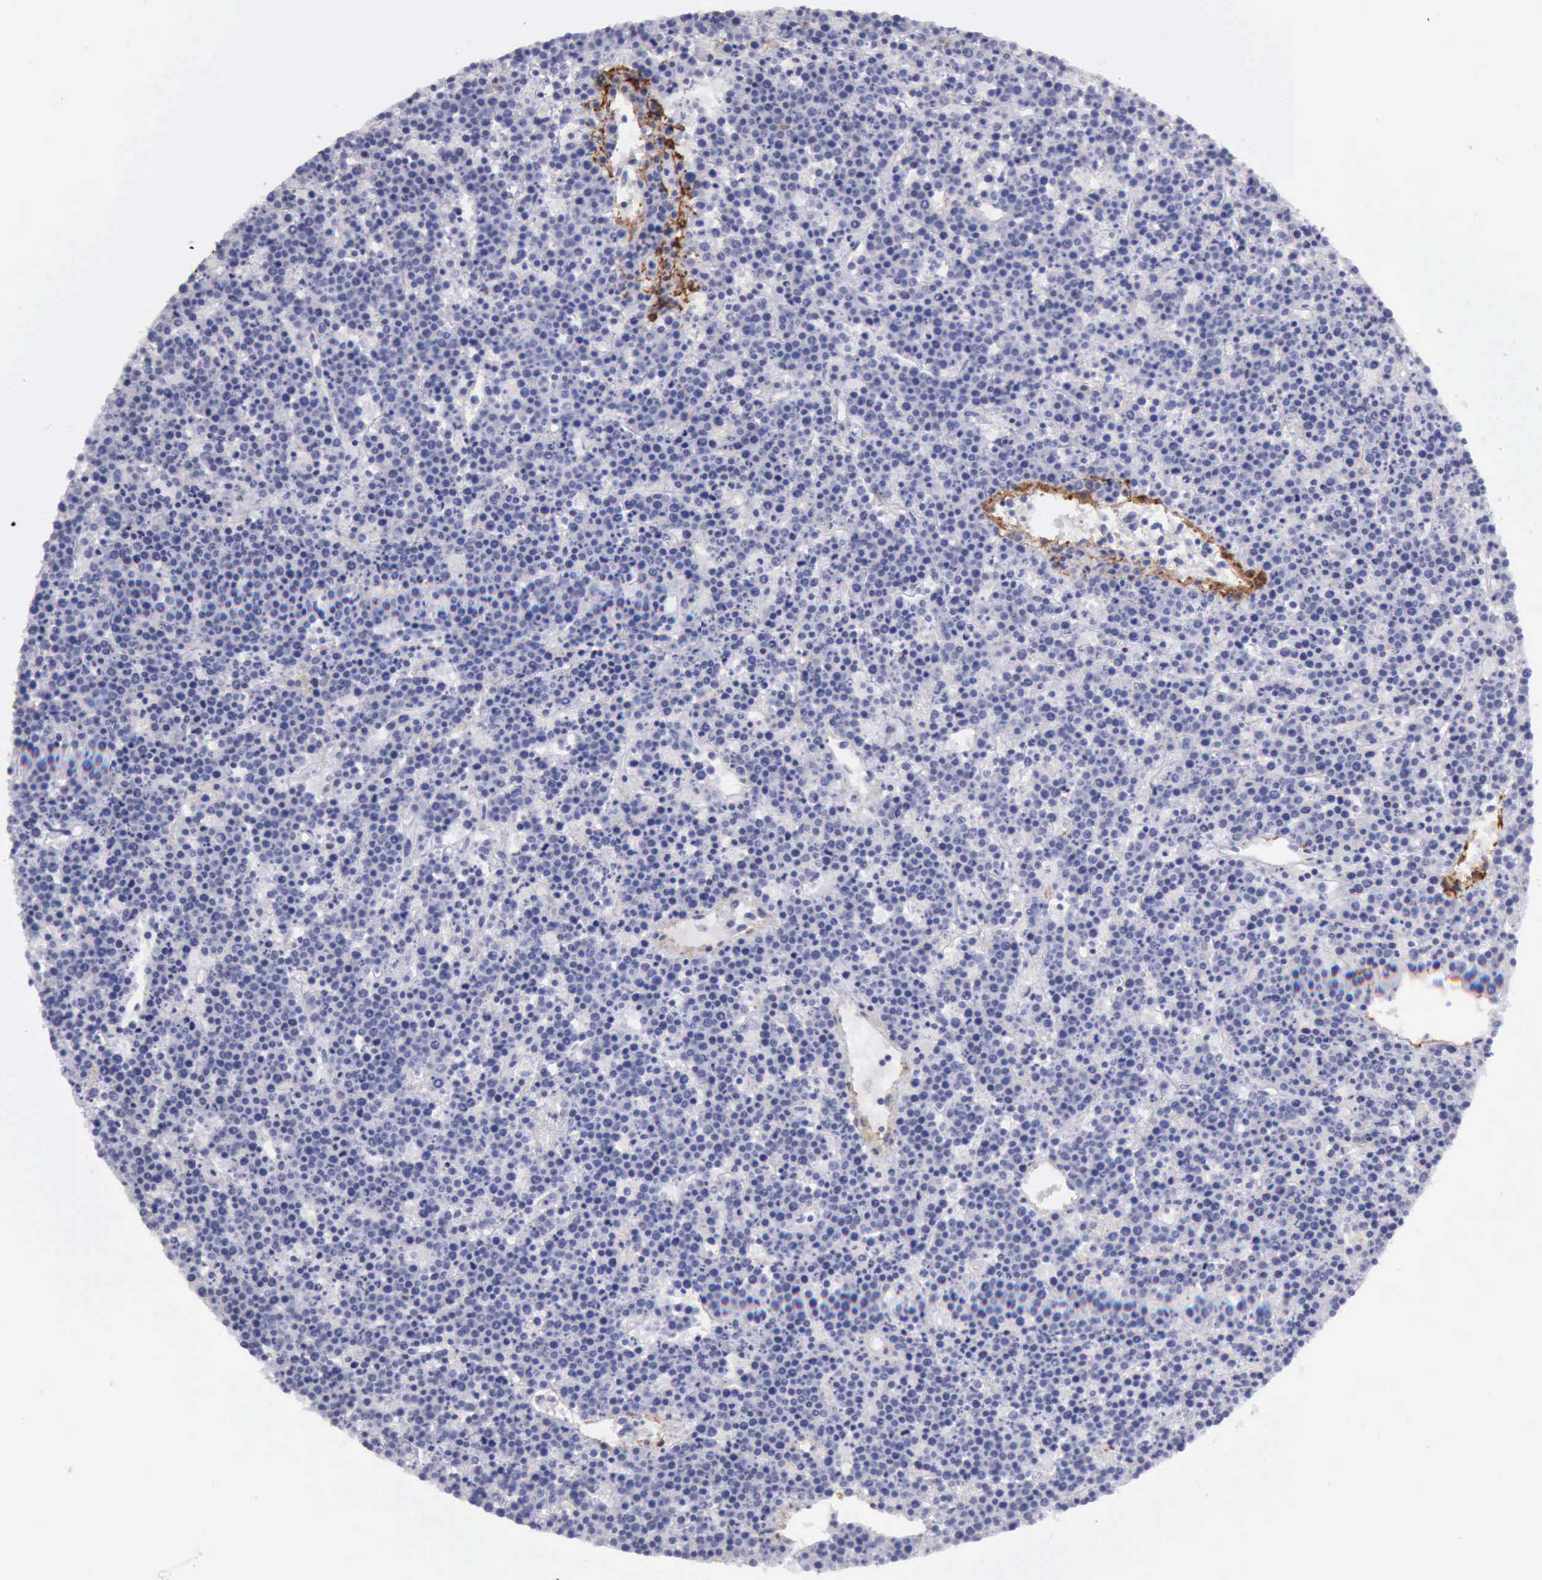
{"staining": {"intensity": "negative", "quantity": "none", "location": "none"}, "tissue": "lymphoma", "cell_type": "Tumor cells", "image_type": "cancer", "snomed": [{"axis": "morphology", "description": "Malignant lymphoma, non-Hodgkin's type, High grade"}, {"axis": "topography", "description": "Ovary"}], "caption": "DAB (3,3'-diaminobenzidine) immunohistochemical staining of lymphoma displays no significant staining in tumor cells.", "gene": "AOC3", "patient": {"sex": "female", "age": 56}}